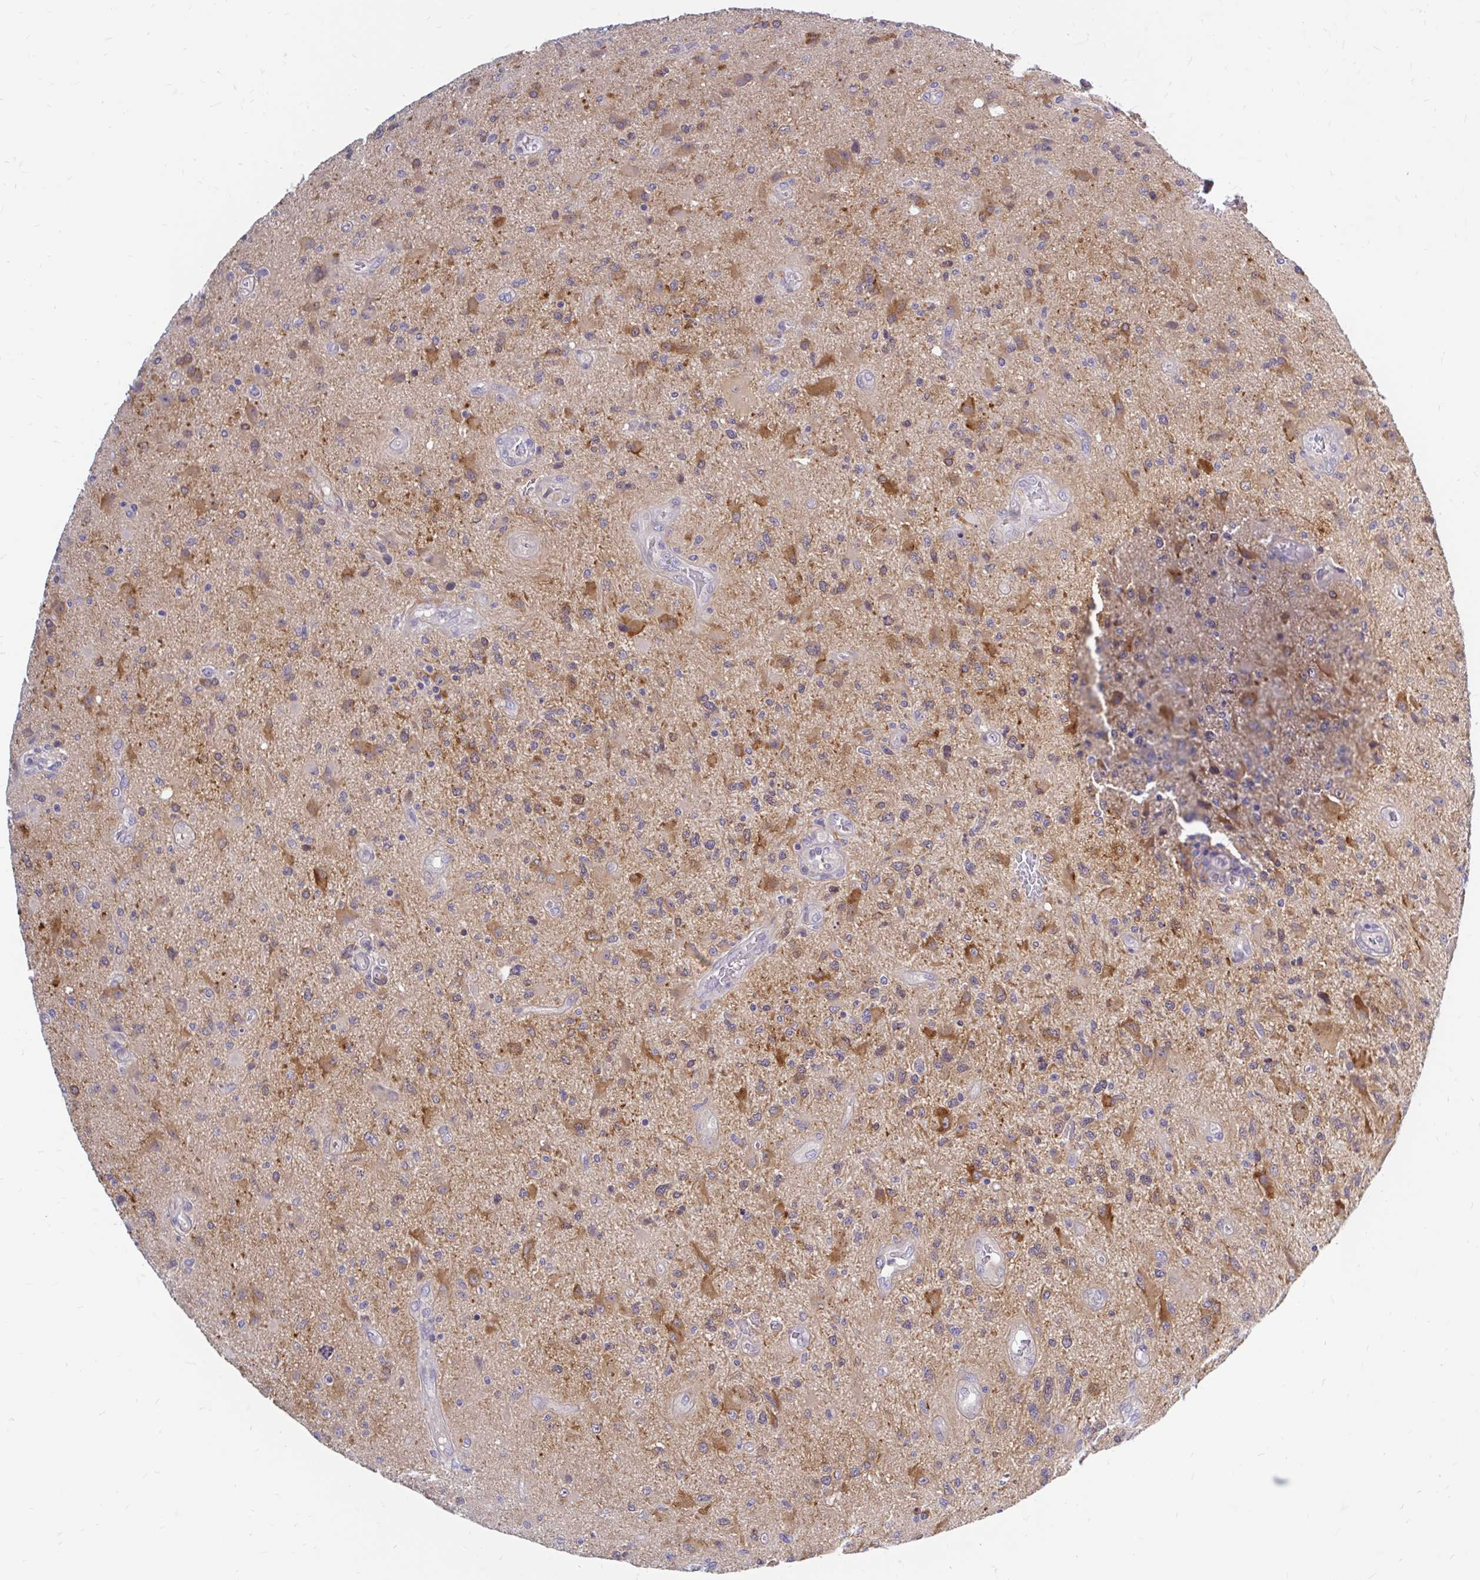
{"staining": {"intensity": "moderate", "quantity": "<25%", "location": "cytoplasmic/membranous"}, "tissue": "glioma", "cell_type": "Tumor cells", "image_type": "cancer", "snomed": [{"axis": "morphology", "description": "Glioma, malignant, High grade"}, {"axis": "topography", "description": "Brain"}], "caption": "IHC (DAB) staining of human high-grade glioma (malignant) displays moderate cytoplasmic/membranous protein positivity in approximately <25% of tumor cells. (Brightfield microscopy of DAB IHC at high magnification).", "gene": "MAP1LC3A", "patient": {"sex": "male", "age": 67}}